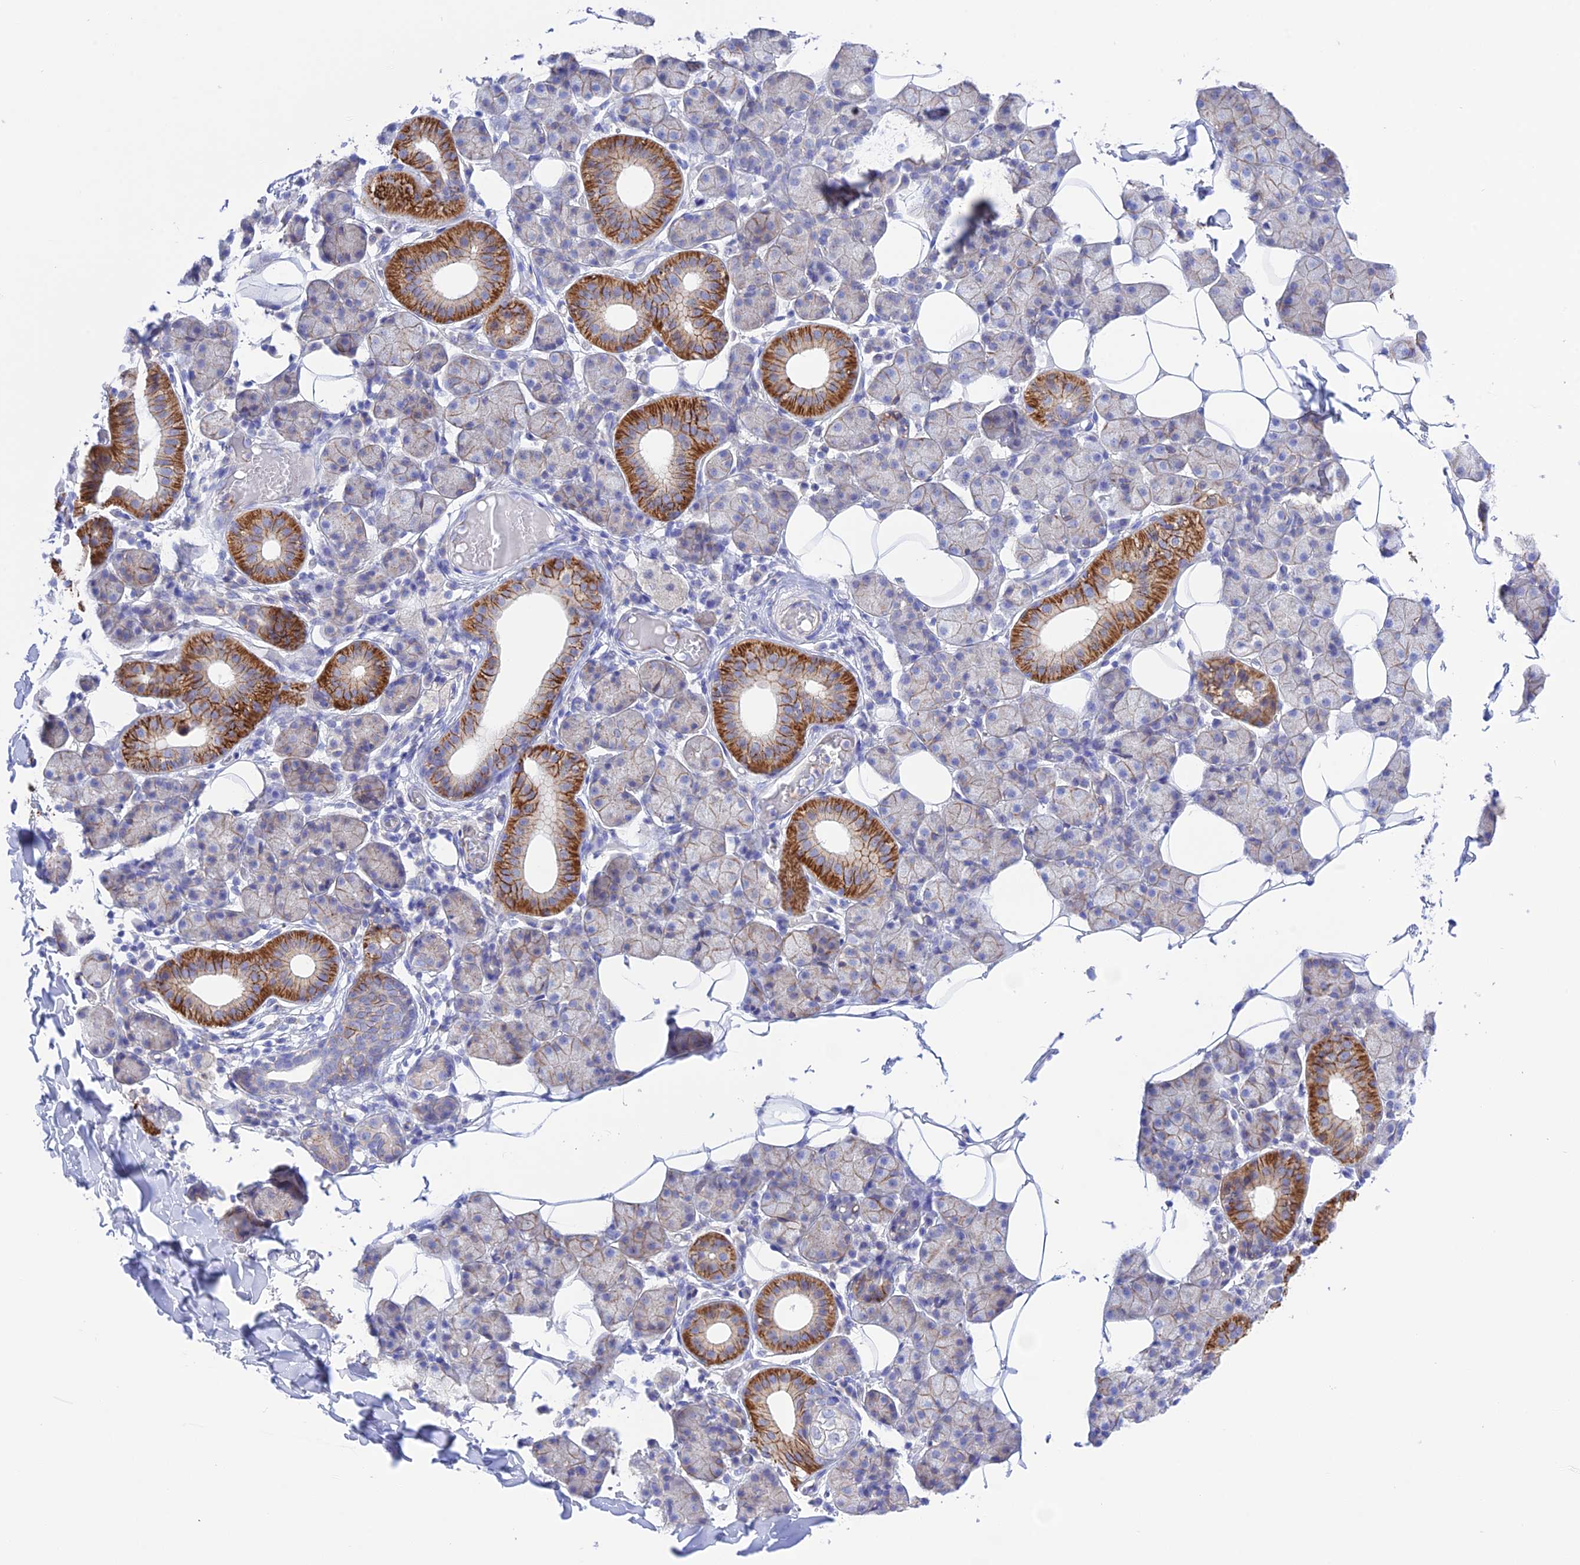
{"staining": {"intensity": "strong", "quantity": "<25%", "location": "cytoplasmic/membranous"}, "tissue": "salivary gland", "cell_type": "Glandular cells", "image_type": "normal", "snomed": [{"axis": "morphology", "description": "Normal tissue, NOS"}, {"axis": "topography", "description": "Salivary gland"}], "caption": "Benign salivary gland displays strong cytoplasmic/membranous positivity in about <25% of glandular cells, visualized by immunohistochemistry.", "gene": "CHSY3", "patient": {"sex": "female", "age": 33}}